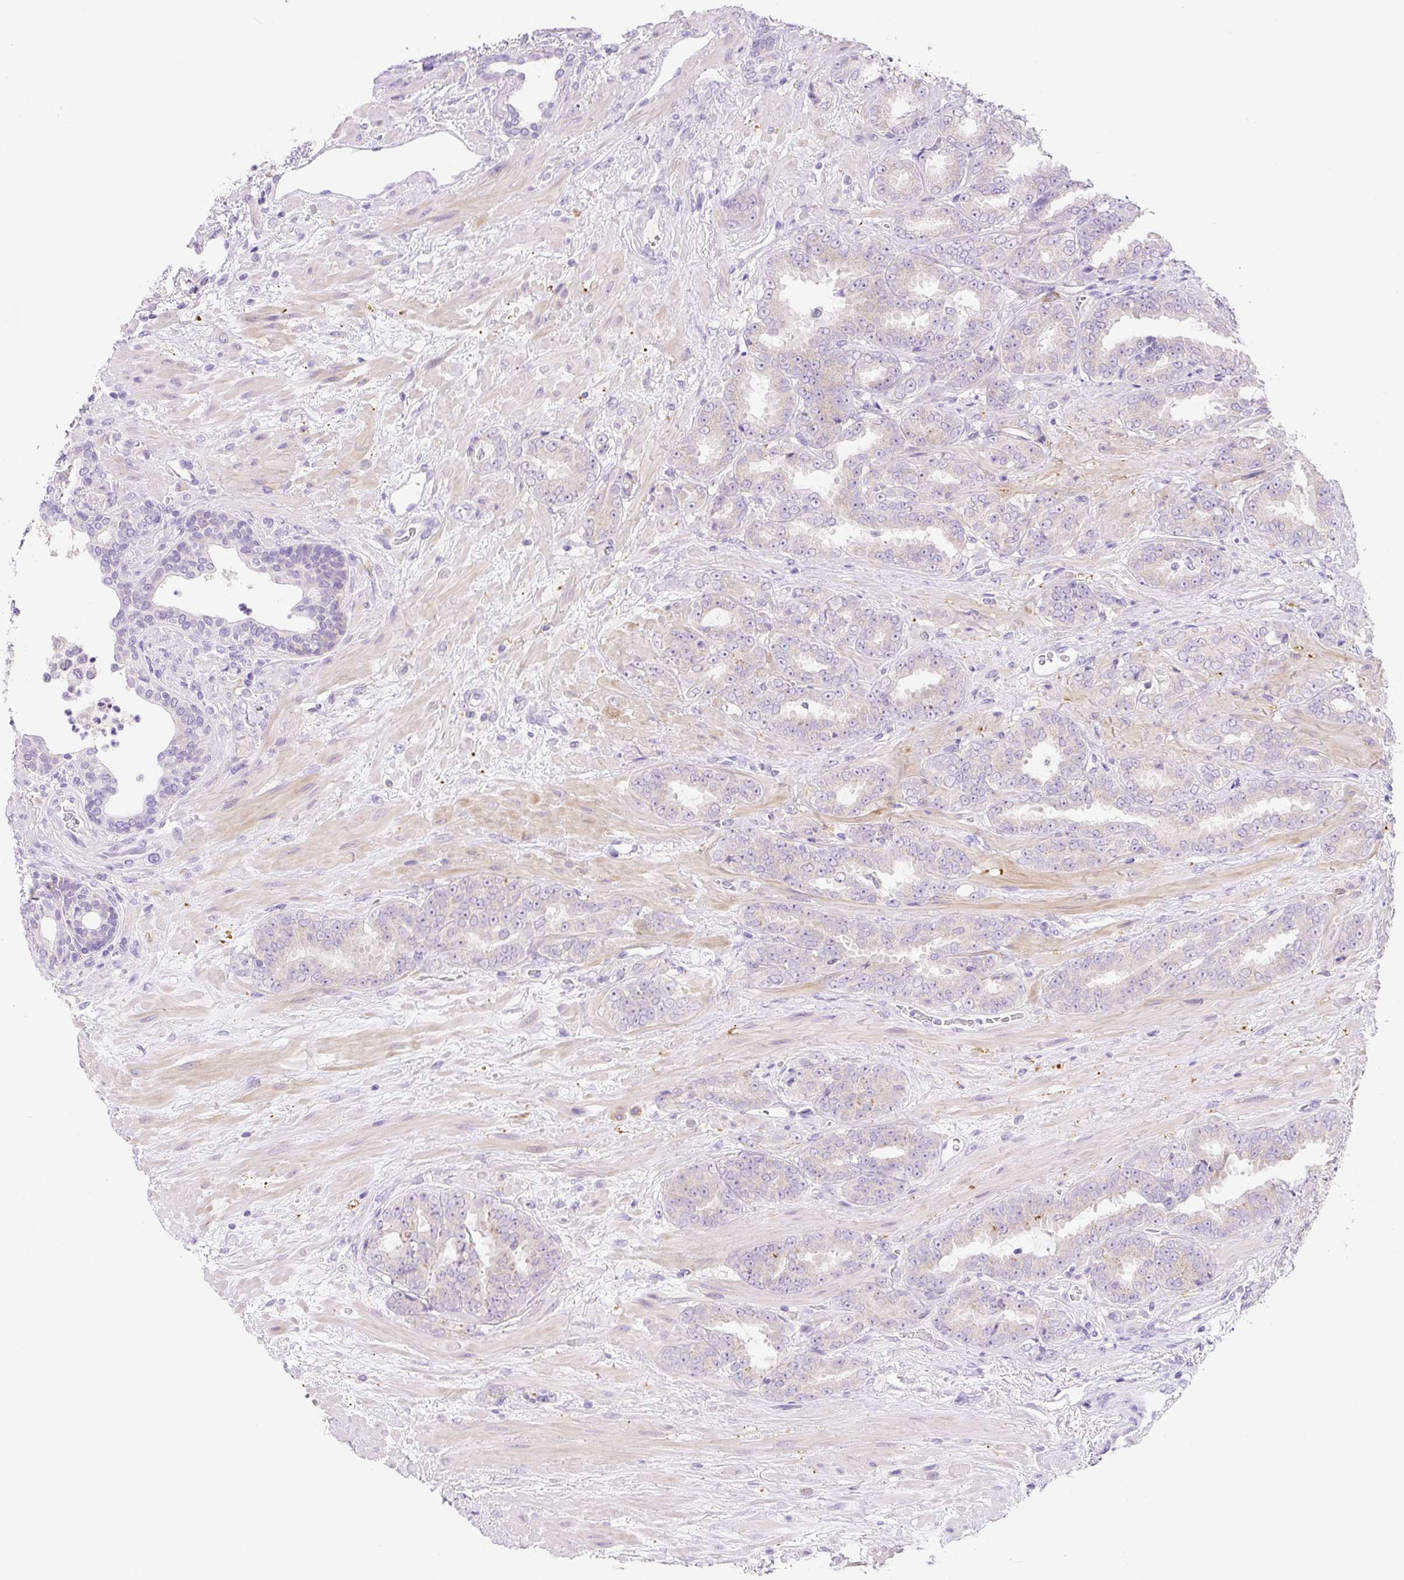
{"staining": {"intensity": "negative", "quantity": "none", "location": "none"}, "tissue": "prostate cancer", "cell_type": "Tumor cells", "image_type": "cancer", "snomed": [{"axis": "morphology", "description": "Adenocarcinoma, High grade"}, {"axis": "topography", "description": "Prostate"}], "caption": "Prostate cancer stained for a protein using immunohistochemistry (IHC) shows no staining tumor cells.", "gene": "NDST3", "patient": {"sex": "male", "age": 72}}